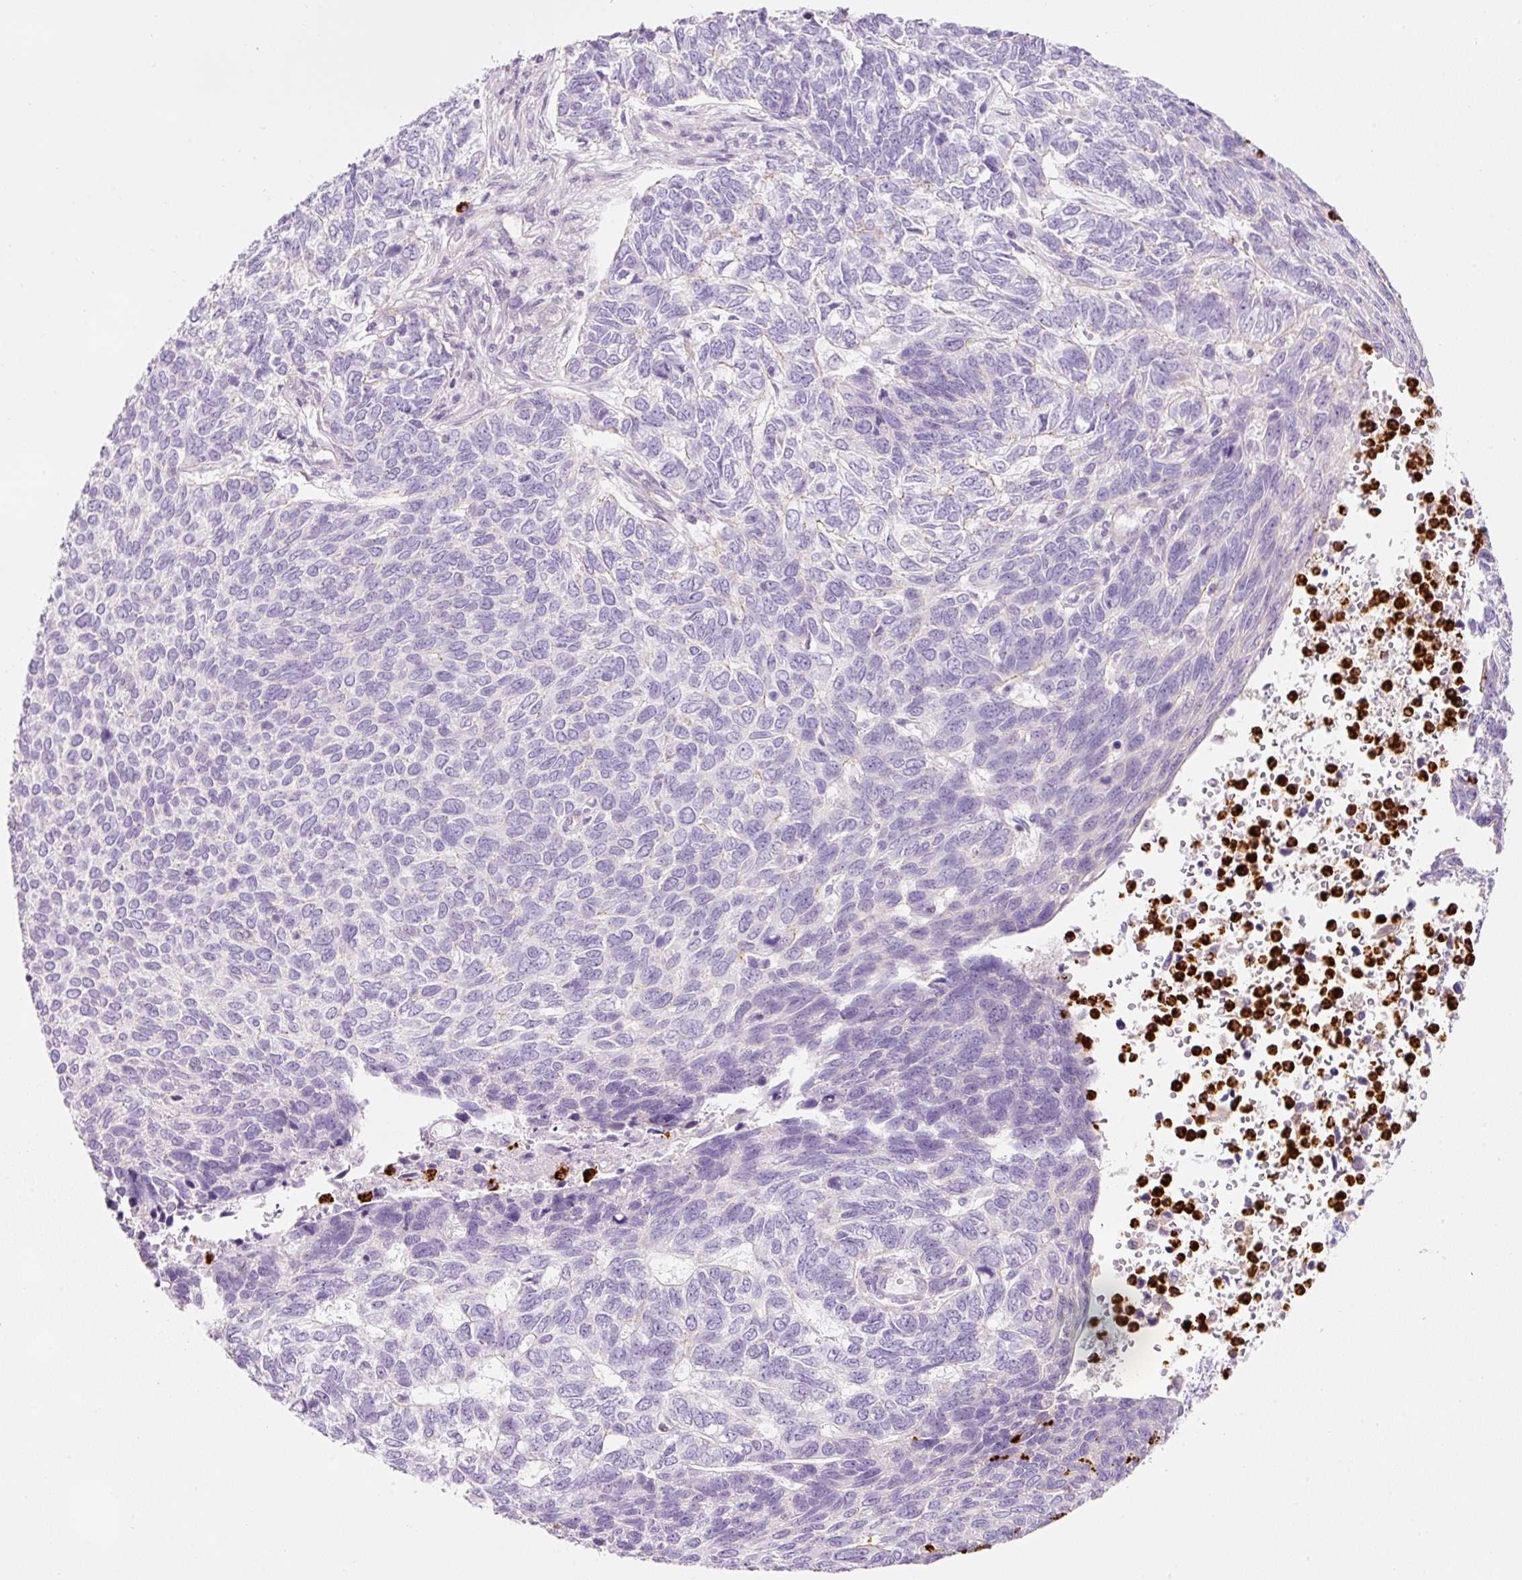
{"staining": {"intensity": "negative", "quantity": "none", "location": "none"}, "tissue": "skin cancer", "cell_type": "Tumor cells", "image_type": "cancer", "snomed": [{"axis": "morphology", "description": "Basal cell carcinoma"}, {"axis": "topography", "description": "Skin"}], "caption": "Tumor cells show no significant staining in skin cancer.", "gene": "MAP3K3", "patient": {"sex": "female", "age": 65}}